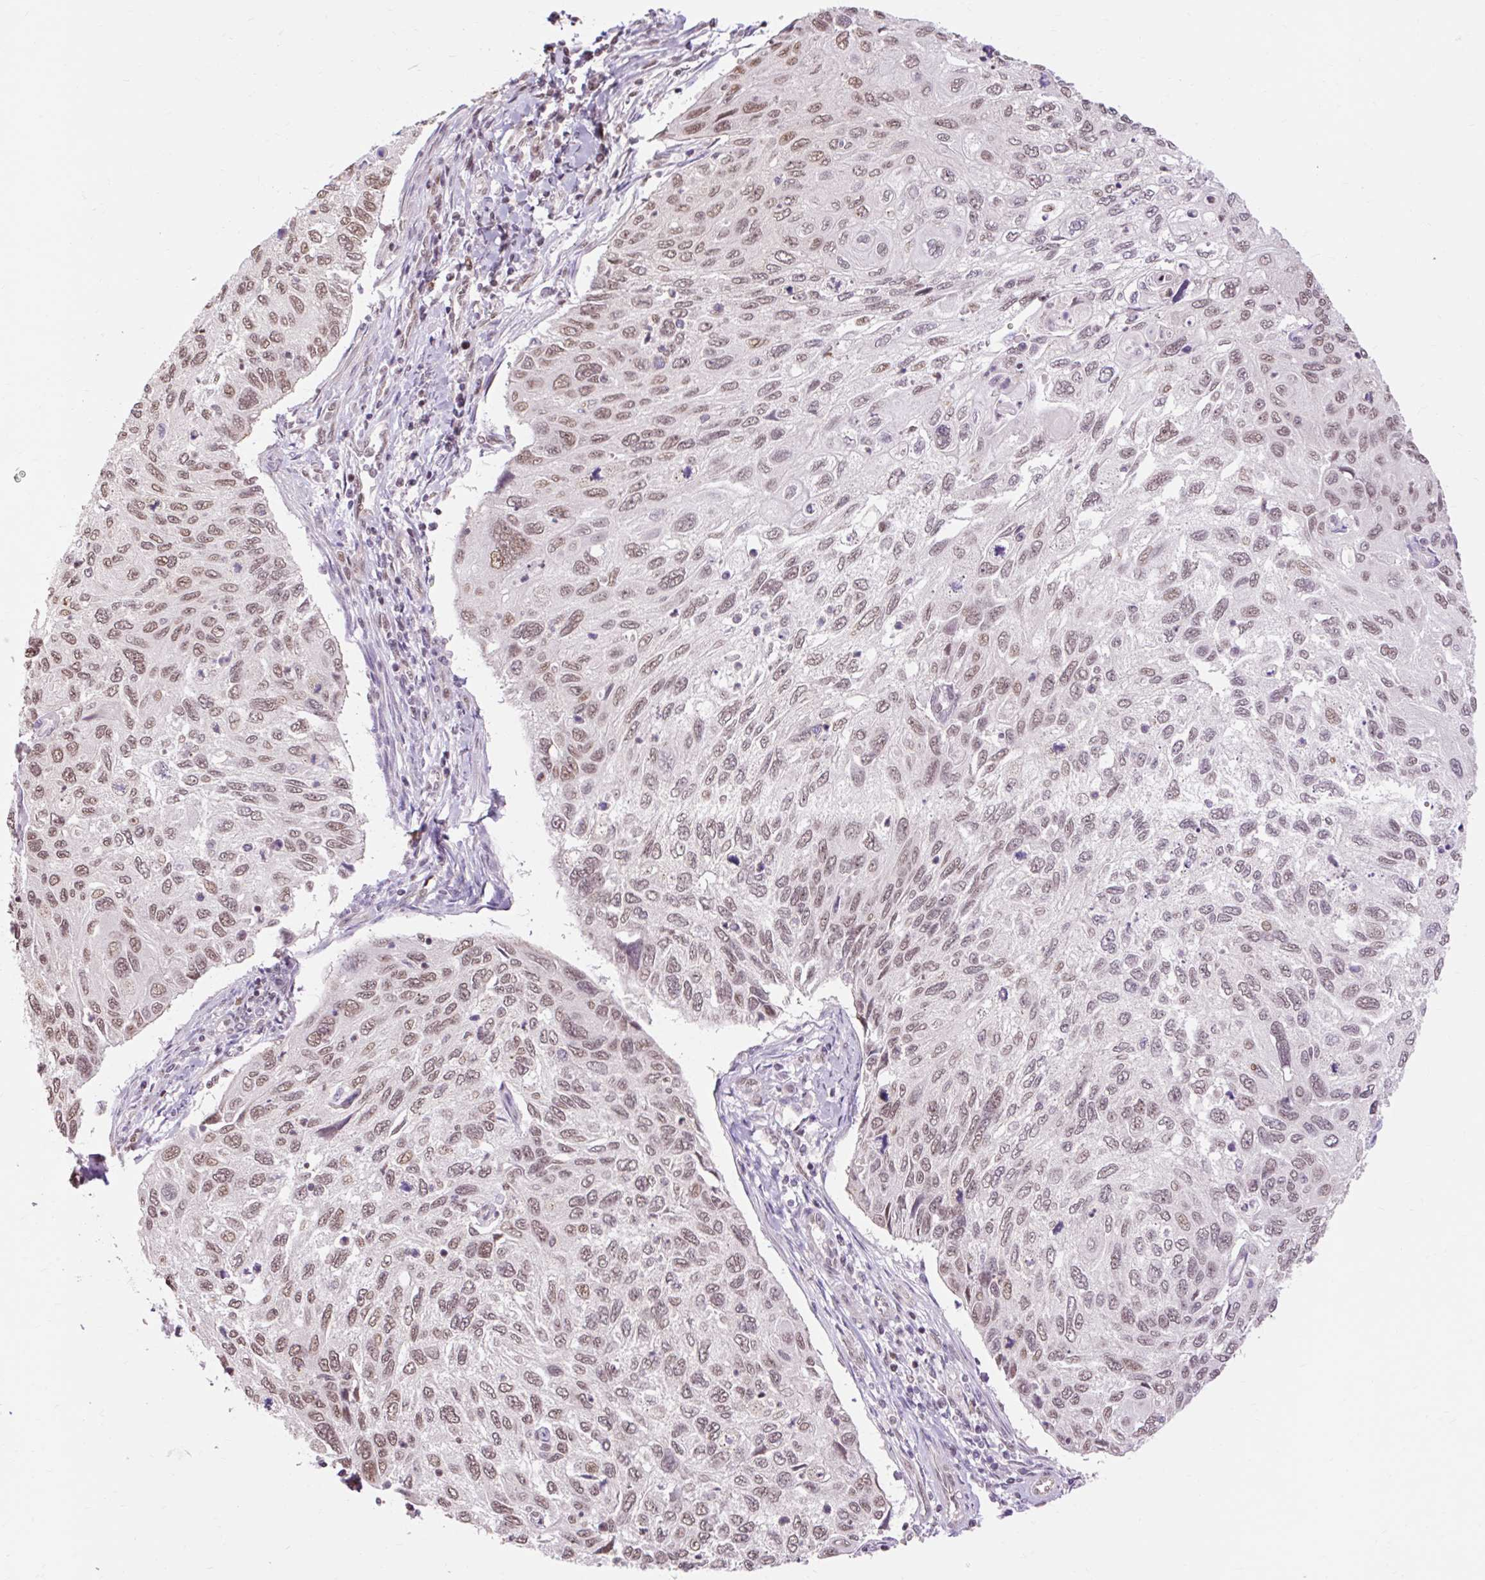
{"staining": {"intensity": "moderate", "quantity": ">75%", "location": "nuclear"}, "tissue": "cervical cancer", "cell_type": "Tumor cells", "image_type": "cancer", "snomed": [{"axis": "morphology", "description": "Squamous cell carcinoma, NOS"}, {"axis": "topography", "description": "Cervix"}], "caption": "A brown stain labels moderate nuclear staining of a protein in human cervical squamous cell carcinoma tumor cells.", "gene": "NPIPB12", "patient": {"sex": "female", "age": 70}}